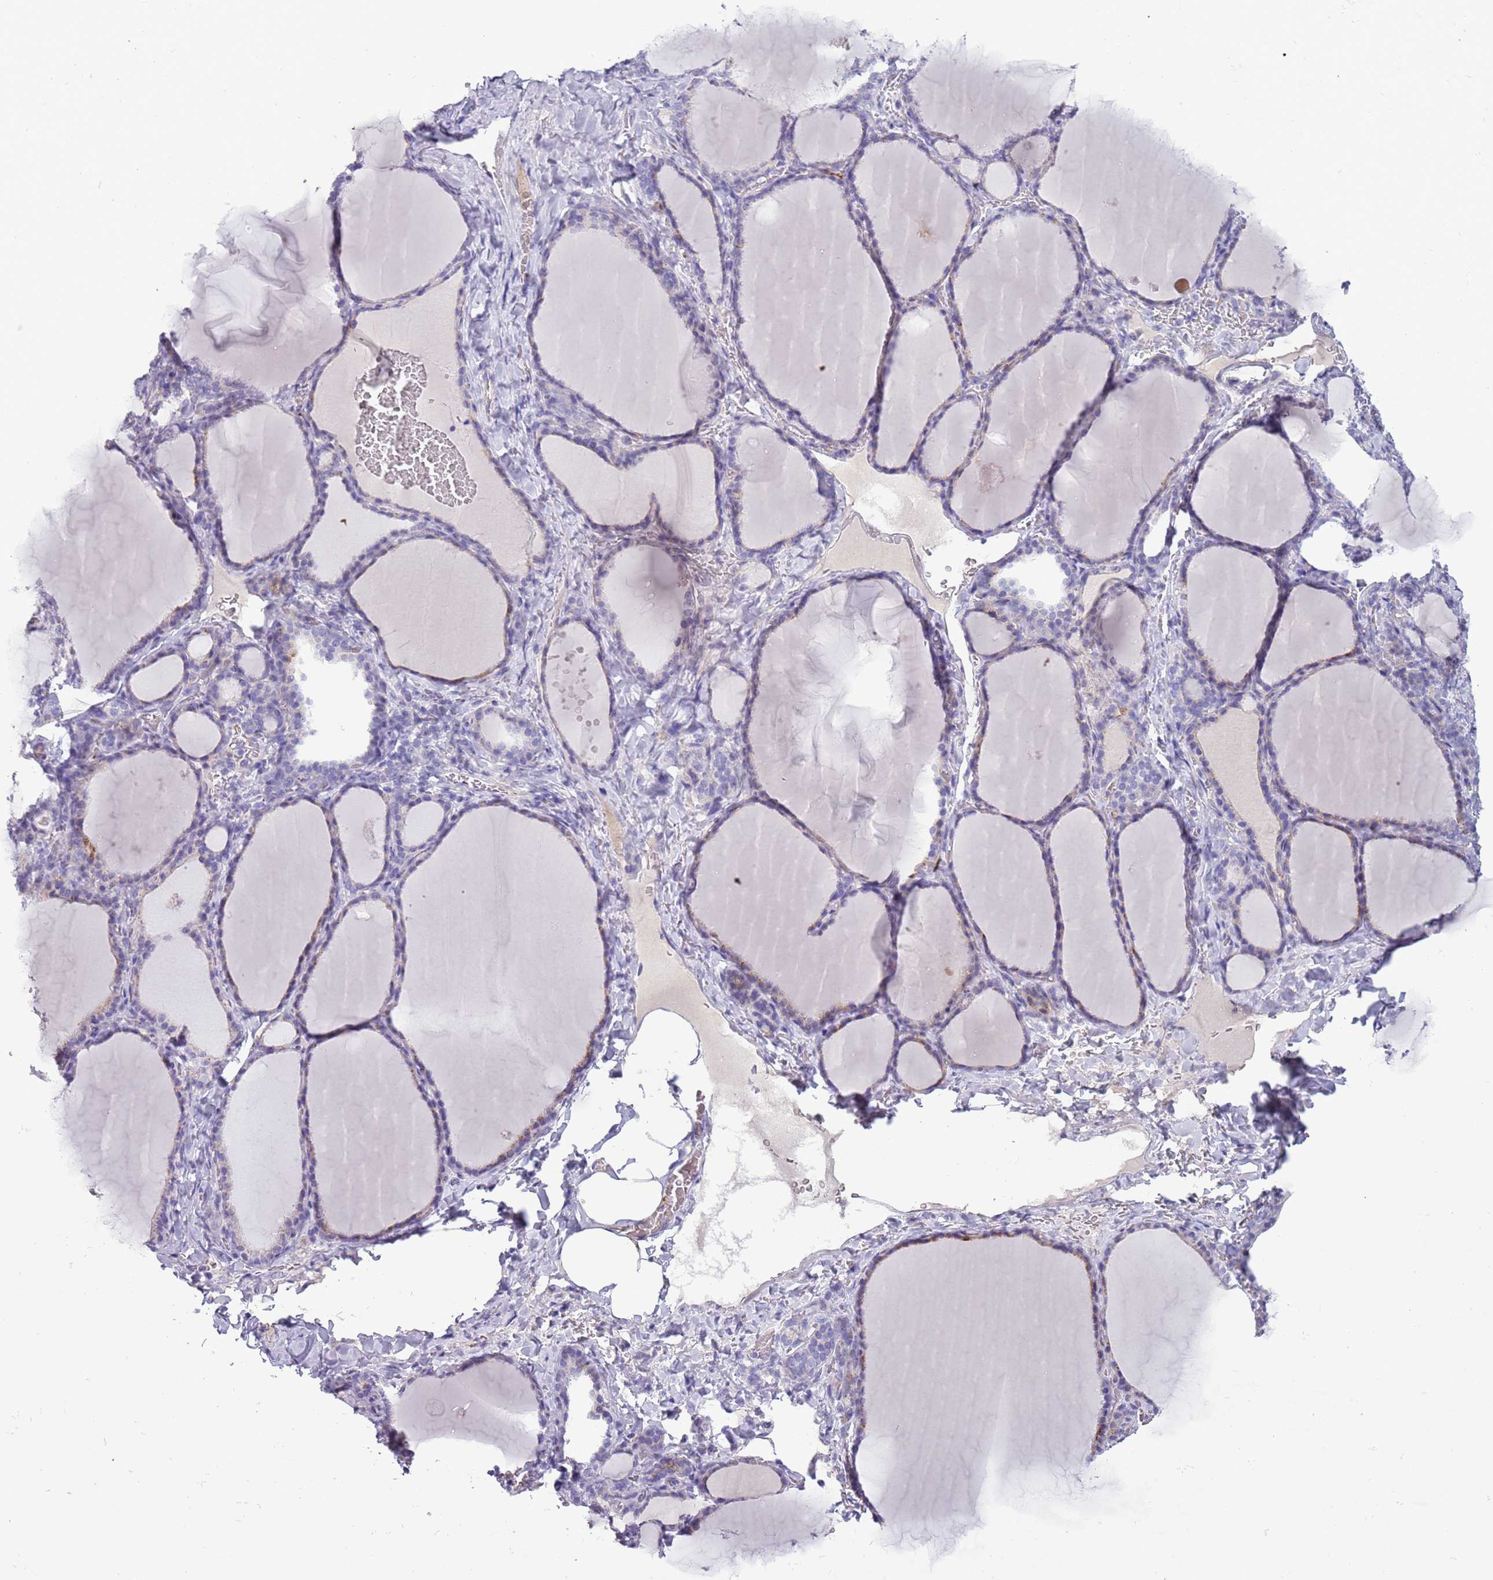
{"staining": {"intensity": "weak", "quantity": "<25%", "location": "cytoplasmic/membranous"}, "tissue": "thyroid gland", "cell_type": "Glandular cells", "image_type": "normal", "snomed": [{"axis": "morphology", "description": "Normal tissue, NOS"}, {"axis": "topography", "description": "Thyroid gland"}], "caption": "Protein analysis of normal thyroid gland exhibits no significant staining in glandular cells.", "gene": "NBPF4", "patient": {"sex": "female", "age": 39}}